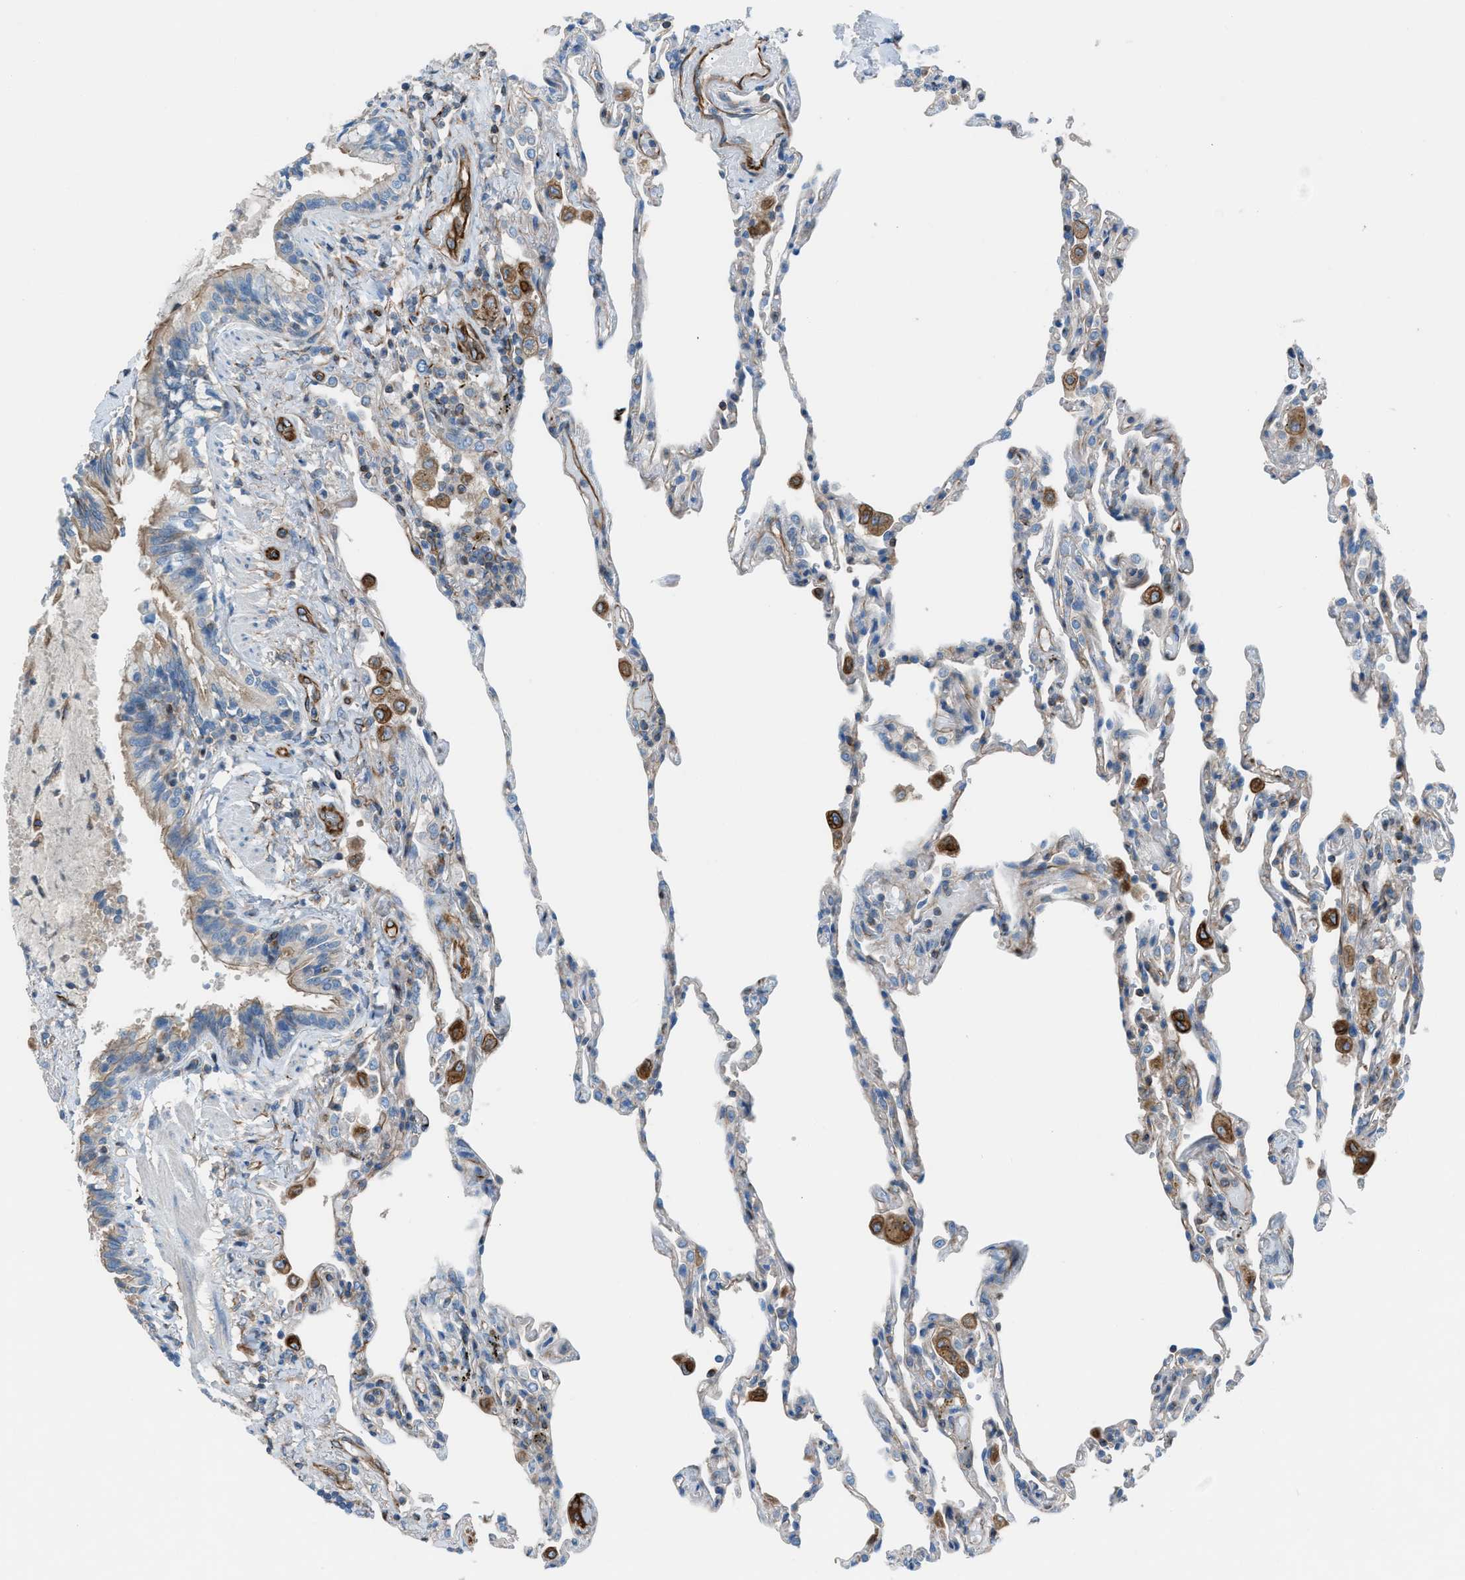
{"staining": {"intensity": "negative", "quantity": "none", "location": "none"}, "tissue": "lung", "cell_type": "Alveolar cells", "image_type": "normal", "snomed": [{"axis": "morphology", "description": "Normal tissue, NOS"}, {"axis": "topography", "description": "Lung"}], "caption": "Immunohistochemical staining of normal lung displays no significant positivity in alveolar cells.", "gene": "CABP7", "patient": {"sex": "male", "age": 59}}